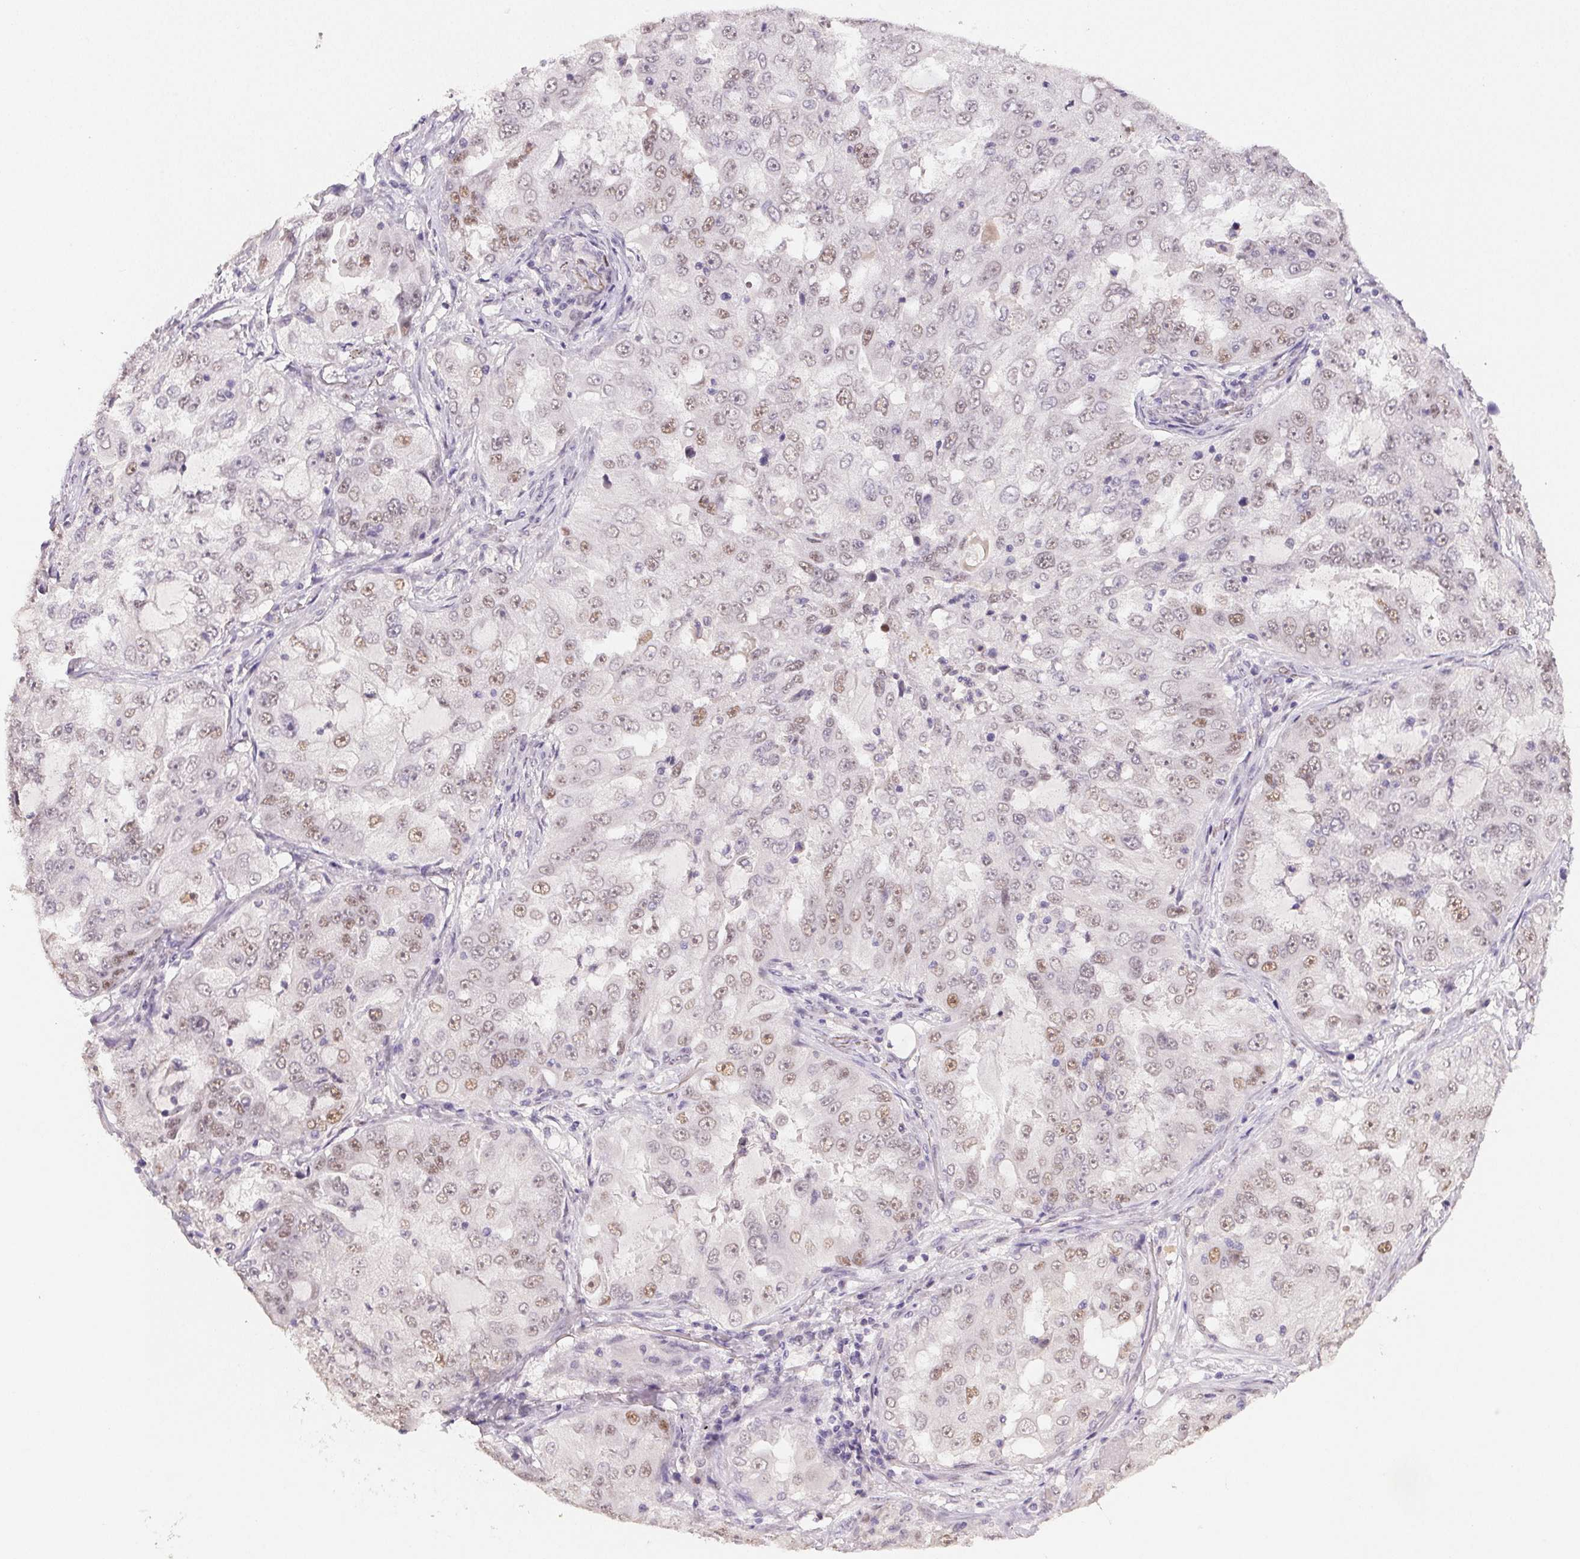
{"staining": {"intensity": "moderate", "quantity": "<25%", "location": "nuclear"}, "tissue": "lung cancer", "cell_type": "Tumor cells", "image_type": "cancer", "snomed": [{"axis": "morphology", "description": "Adenocarcinoma, NOS"}, {"axis": "topography", "description": "Lung"}], "caption": "This image exhibits lung adenocarcinoma stained with immunohistochemistry (IHC) to label a protein in brown. The nuclear of tumor cells show moderate positivity for the protein. Nuclei are counter-stained blue.", "gene": "POLR3G", "patient": {"sex": "female", "age": 61}}